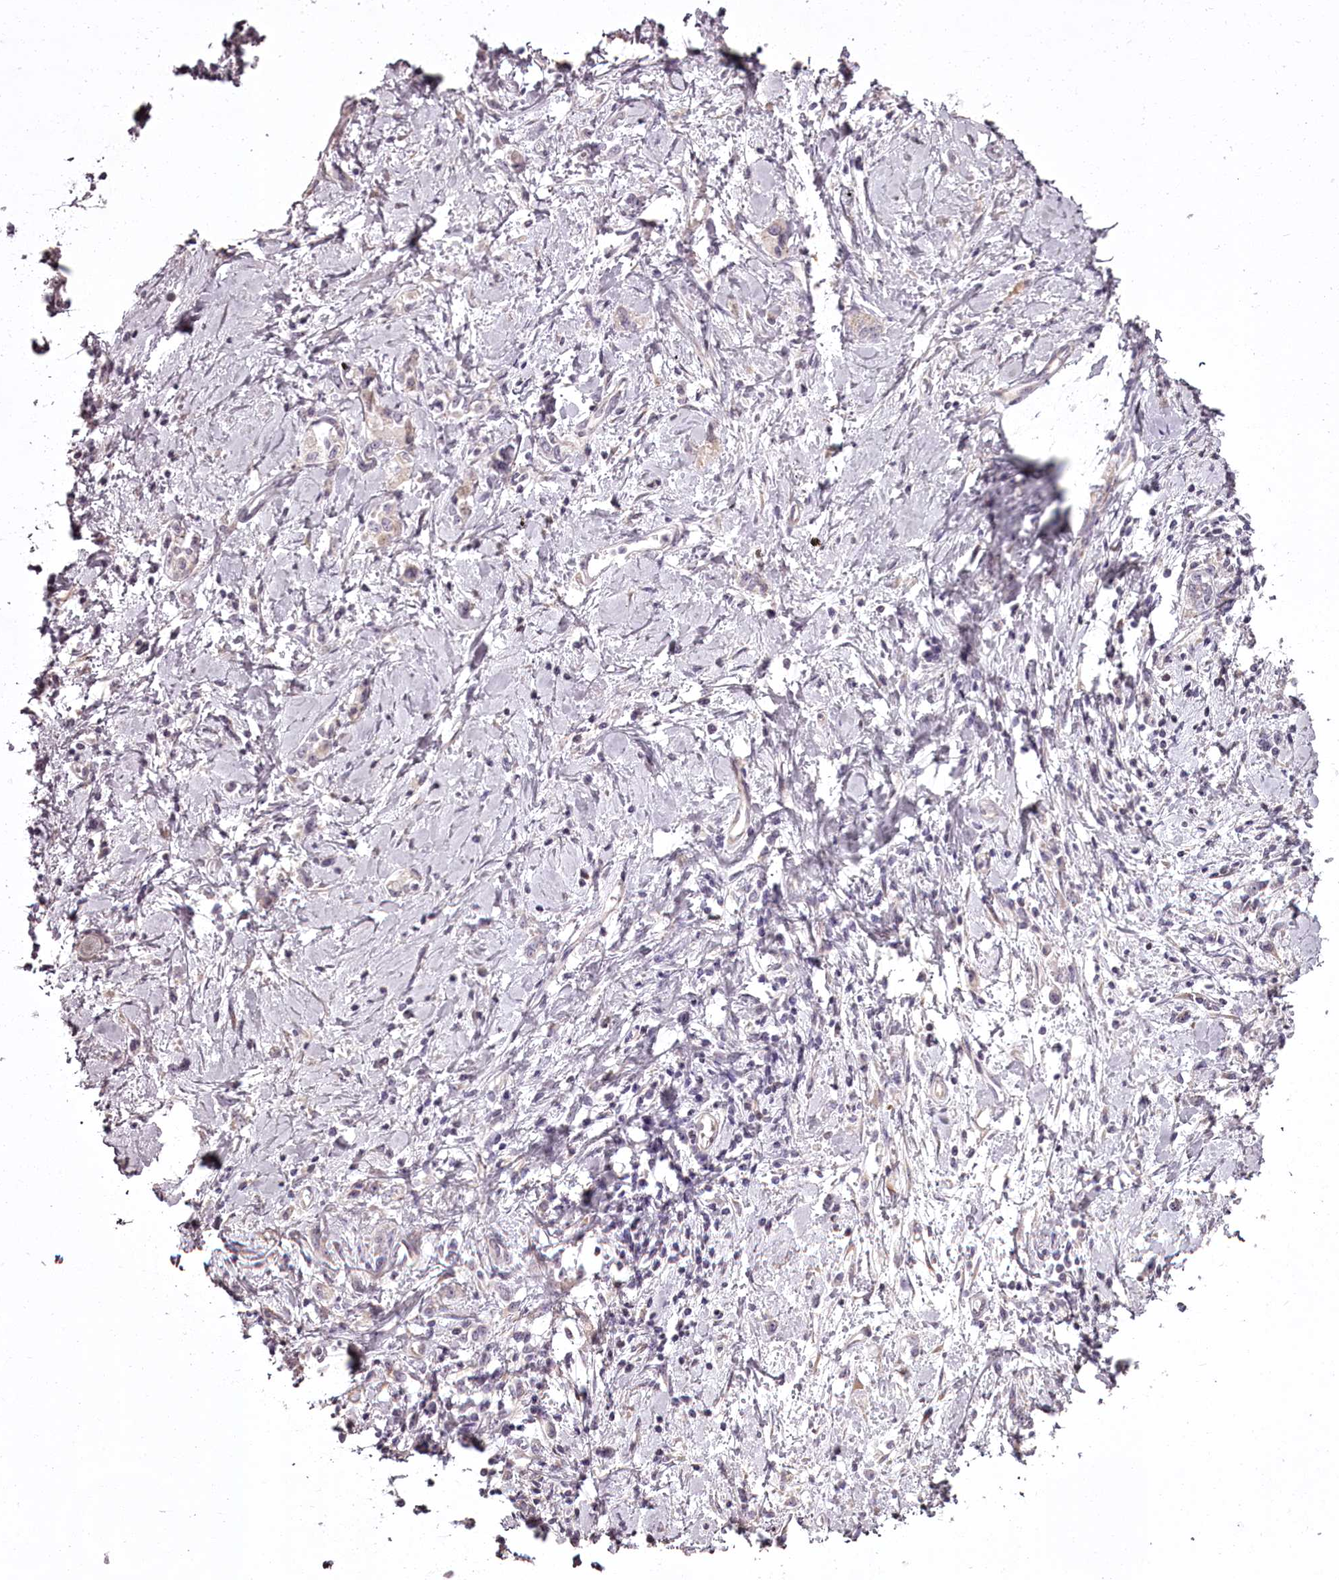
{"staining": {"intensity": "negative", "quantity": "none", "location": "none"}, "tissue": "stomach cancer", "cell_type": "Tumor cells", "image_type": "cancer", "snomed": [{"axis": "morphology", "description": "Adenocarcinoma, NOS"}, {"axis": "topography", "description": "Stomach"}], "caption": "Immunohistochemical staining of human stomach adenocarcinoma demonstrates no significant positivity in tumor cells. (Stains: DAB IHC with hematoxylin counter stain, Microscopy: brightfield microscopy at high magnification).", "gene": "CCDC92", "patient": {"sex": "female", "age": 76}}